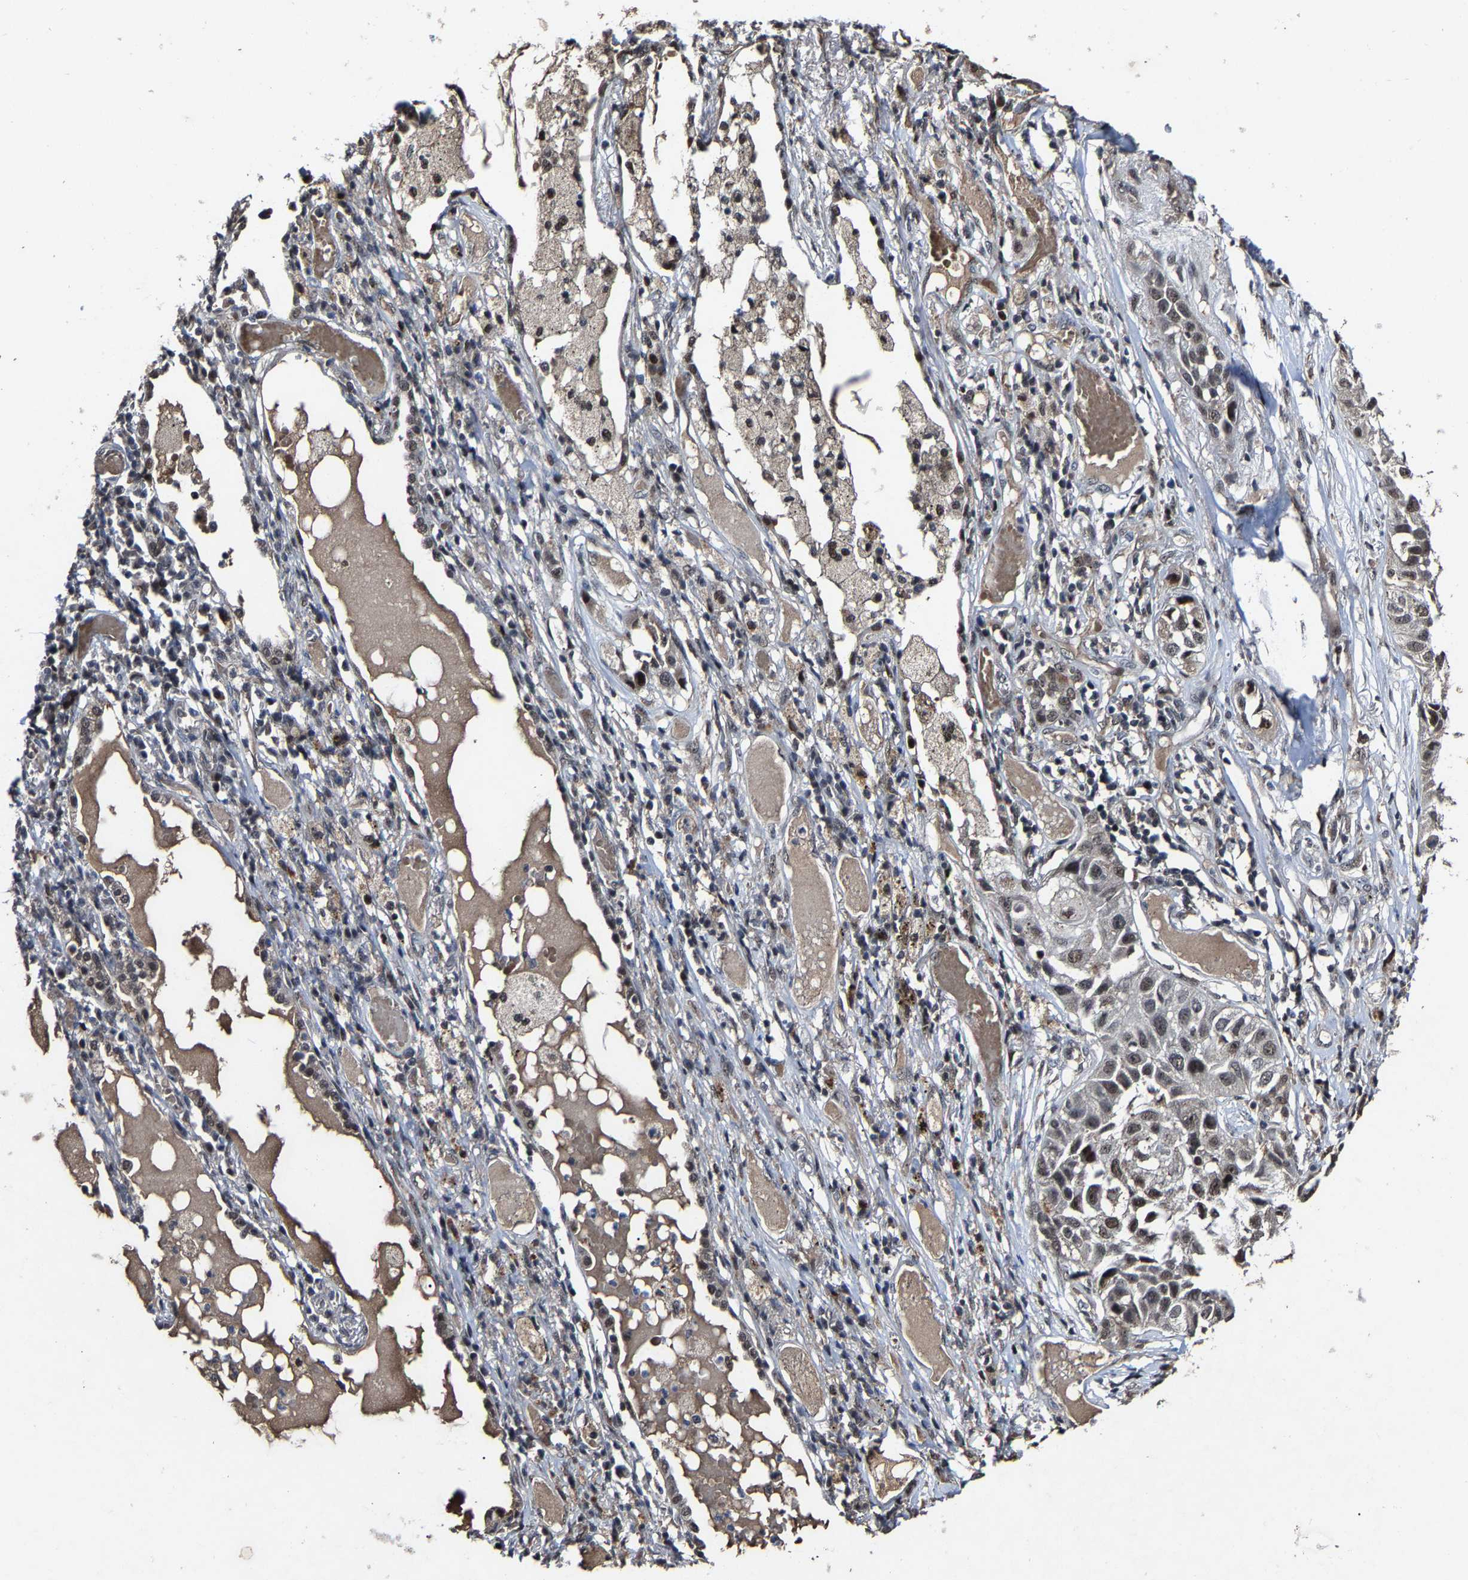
{"staining": {"intensity": "moderate", "quantity": "25%-75%", "location": "nuclear"}, "tissue": "lung cancer", "cell_type": "Tumor cells", "image_type": "cancer", "snomed": [{"axis": "morphology", "description": "Squamous cell carcinoma, NOS"}, {"axis": "topography", "description": "Lung"}], "caption": "Immunohistochemical staining of human lung cancer displays moderate nuclear protein expression in approximately 25%-75% of tumor cells.", "gene": "LSM8", "patient": {"sex": "male", "age": 71}}